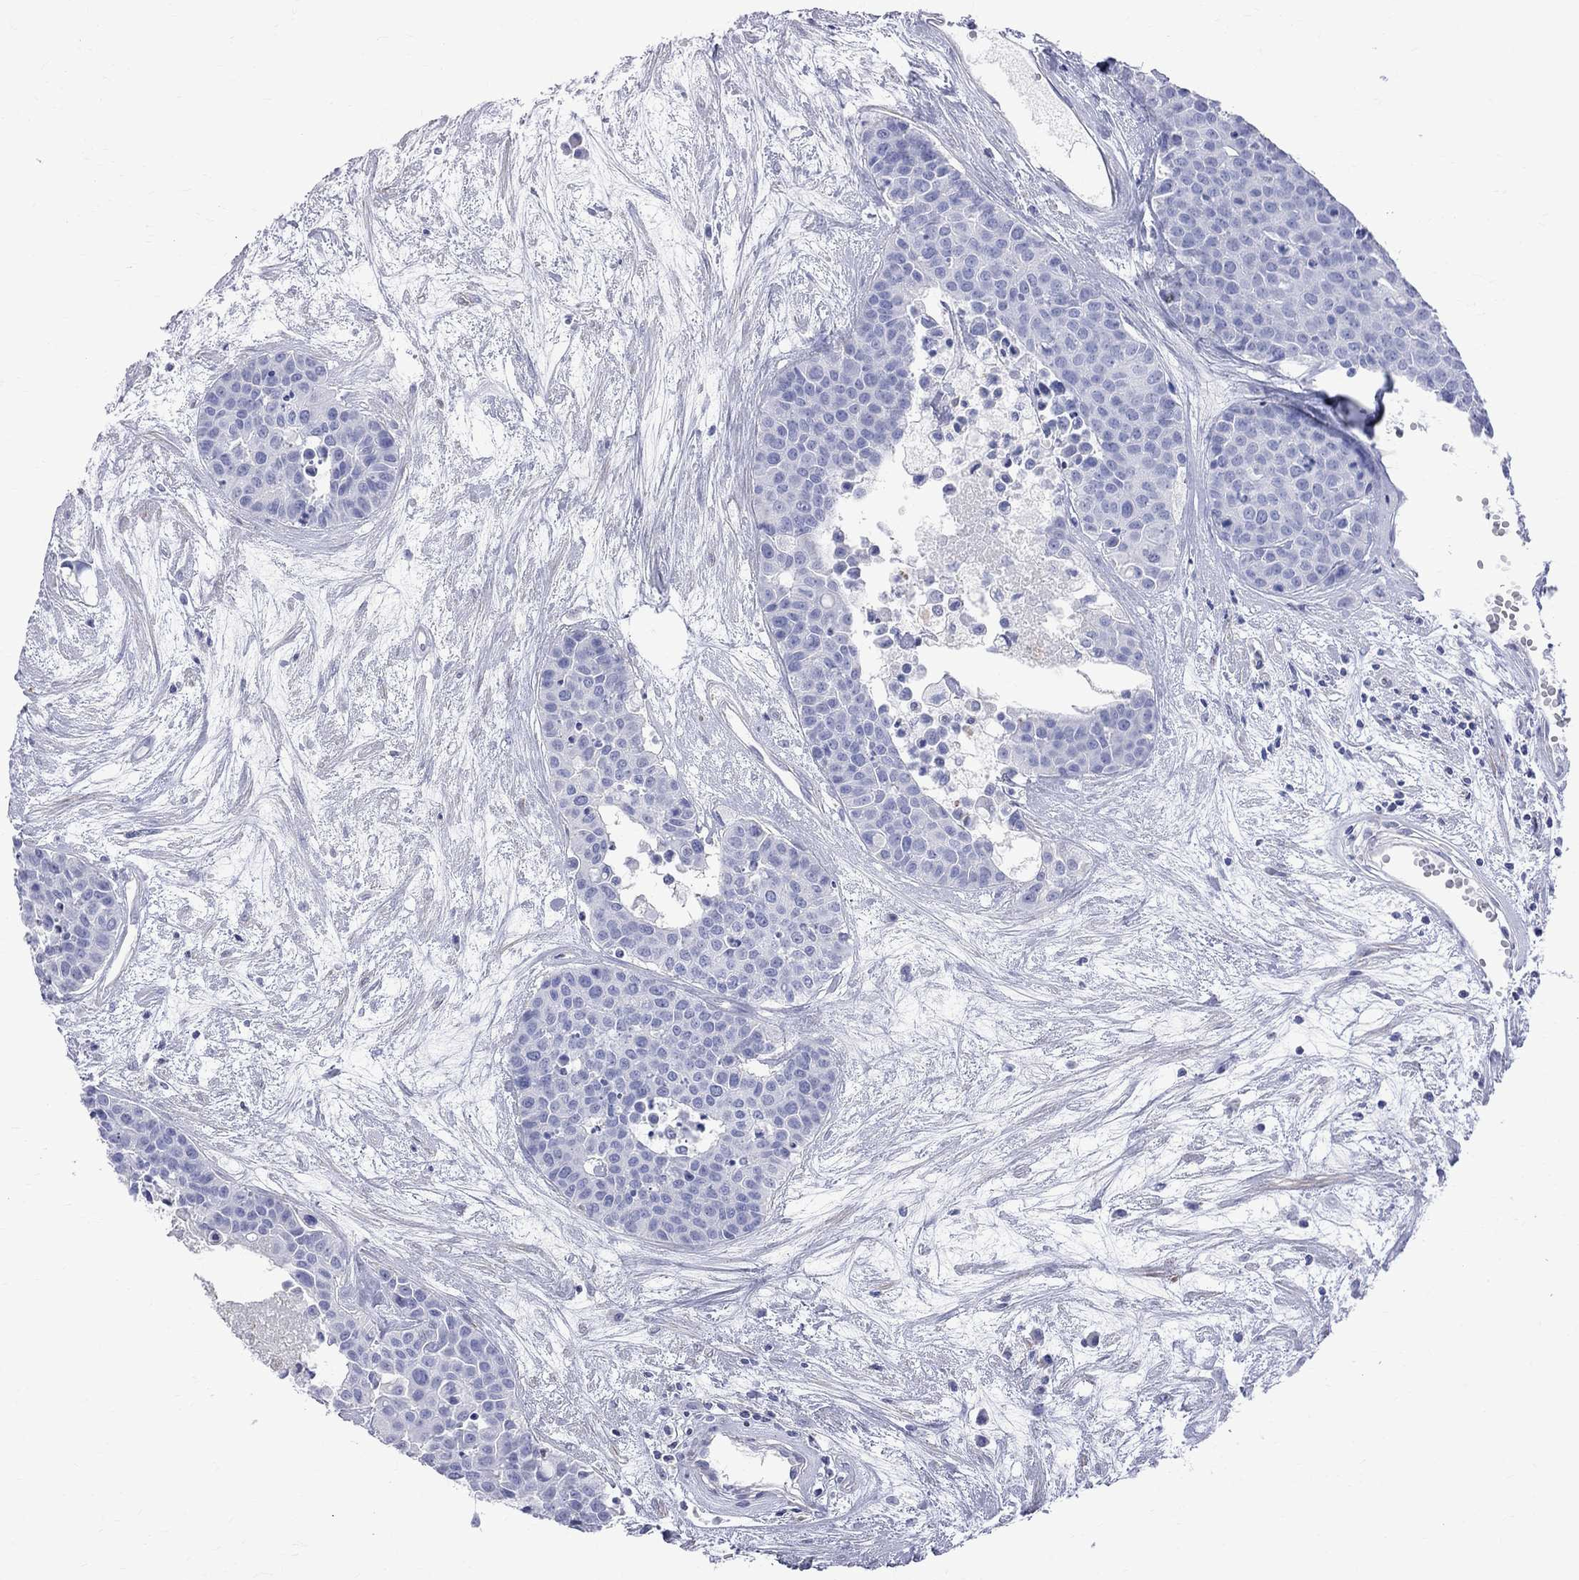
{"staining": {"intensity": "negative", "quantity": "none", "location": "none"}, "tissue": "carcinoid", "cell_type": "Tumor cells", "image_type": "cancer", "snomed": [{"axis": "morphology", "description": "Carcinoid, malignant, NOS"}, {"axis": "topography", "description": "Colon"}], "caption": "This is an immunohistochemistry (IHC) histopathology image of carcinoid. There is no expression in tumor cells.", "gene": "S100A3", "patient": {"sex": "male", "age": 81}}